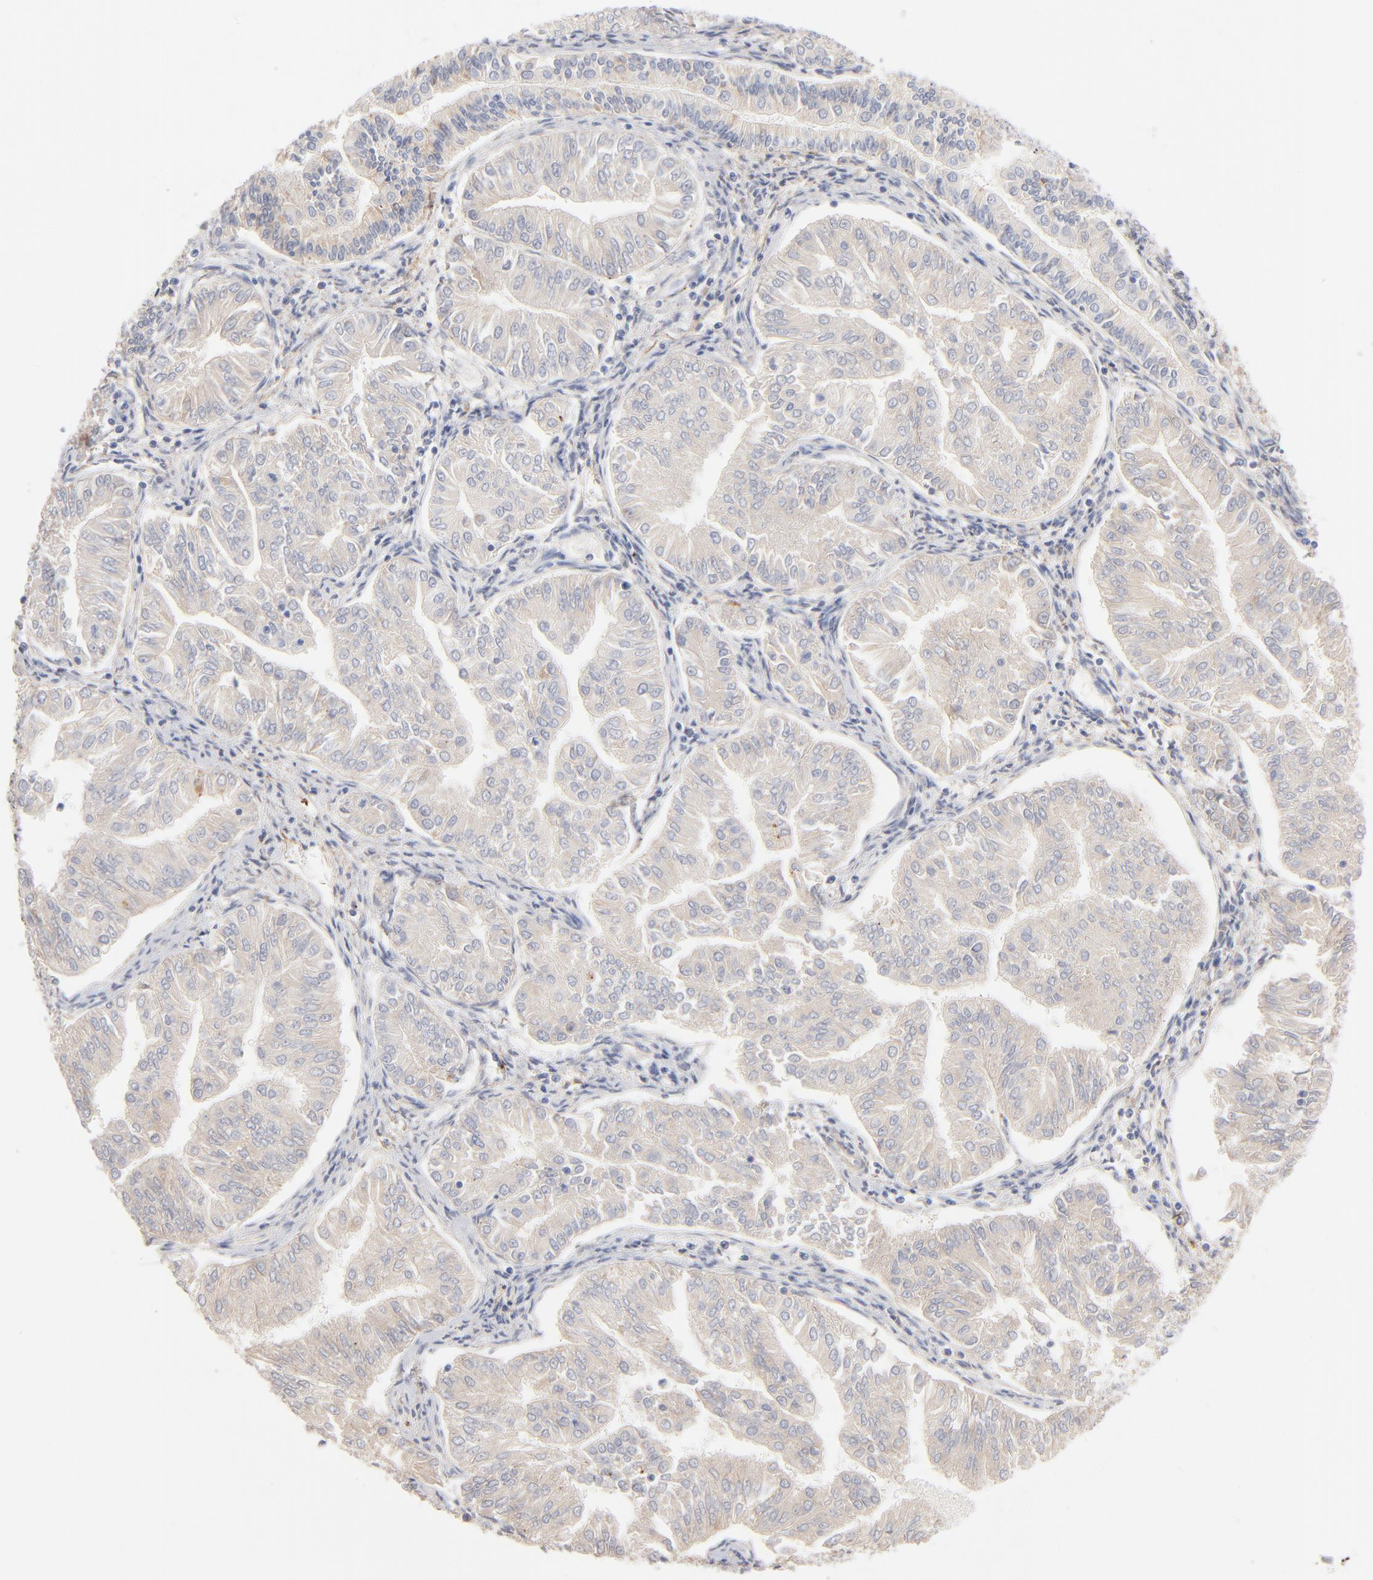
{"staining": {"intensity": "negative", "quantity": "none", "location": "none"}, "tissue": "endometrial cancer", "cell_type": "Tumor cells", "image_type": "cancer", "snomed": [{"axis": "morphology", "description": "Adenocarcinoma, NOS"}, {"axis": "topography", "description": "Endometrium"}], "caption": "Tumor cells show no significant positivity in adenocarcinoma (endometrial).", "gene": "APOH", "patient": {"sex": "female", "age": 53}}